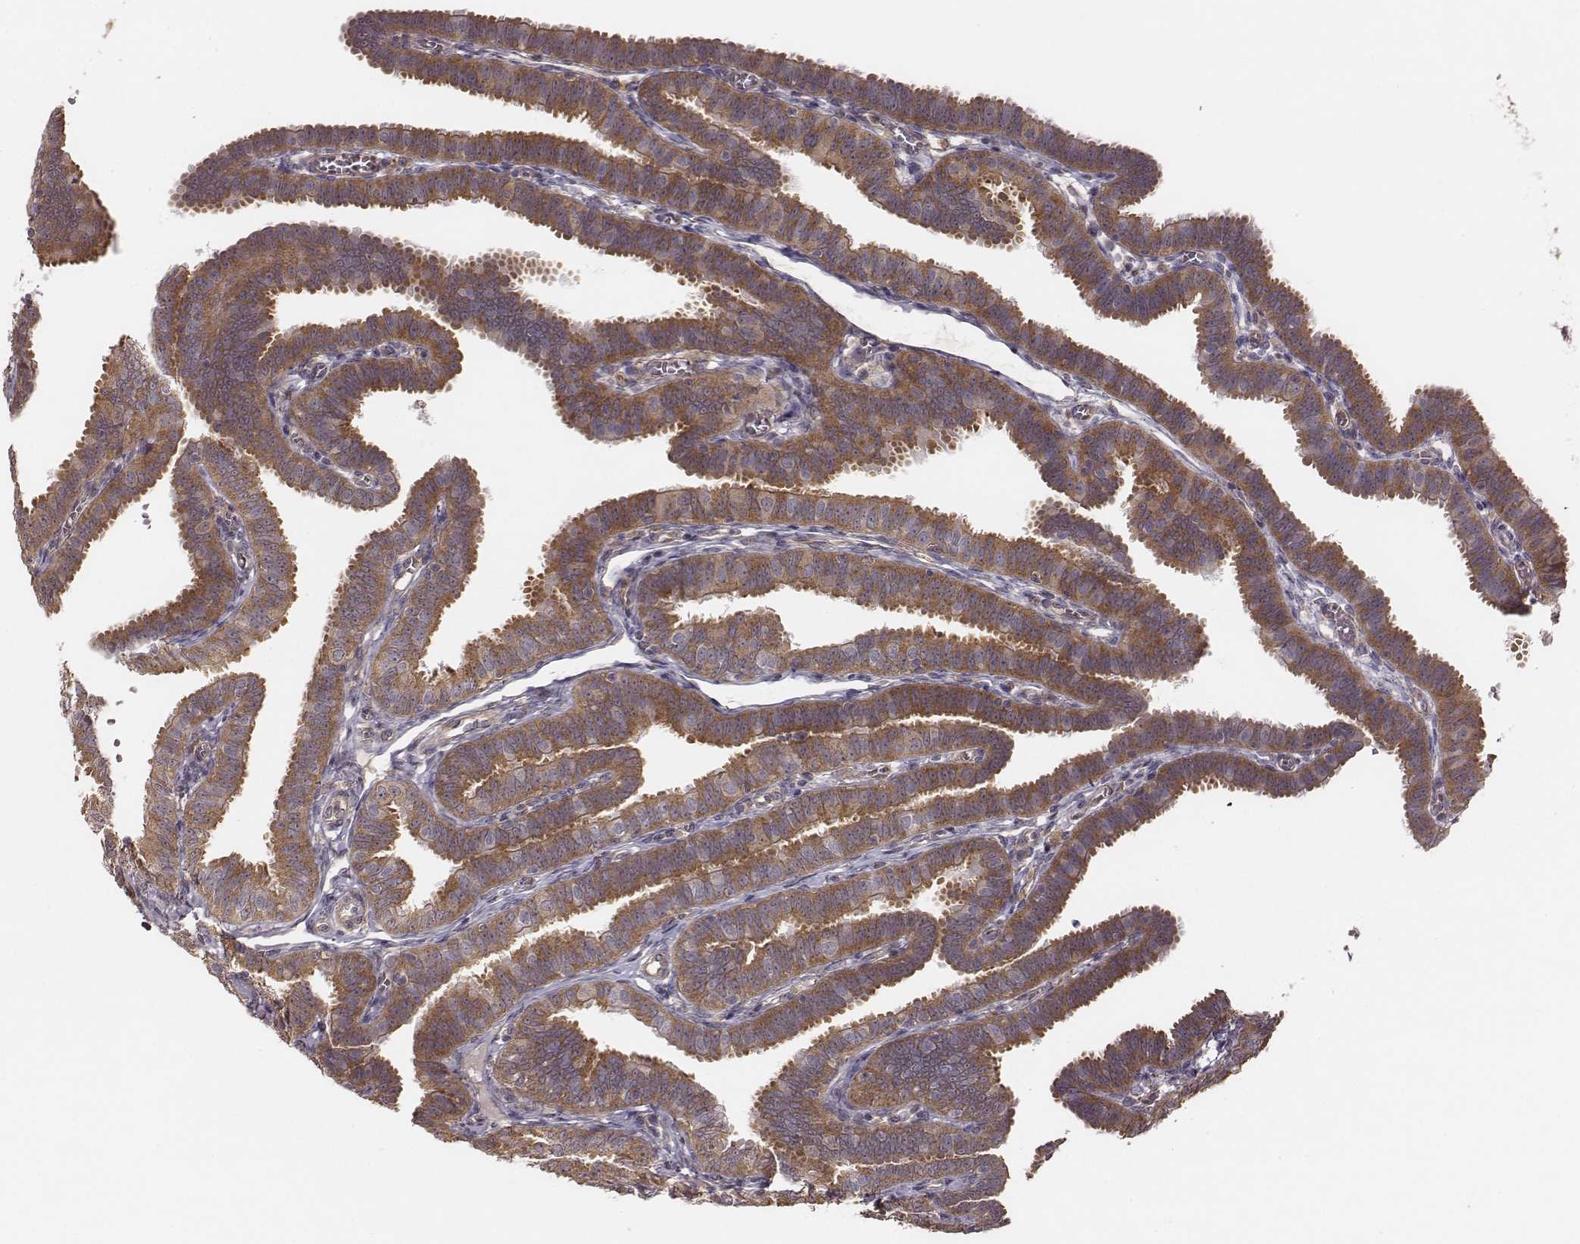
{"staining": {"intensity": "moderate", "quantity": ">75%", "location": "cytoplasmic/membranous"}, "tissue": "fallopian tube", "cell_type": "Glandular cells", "image_type": "normal", "snomed": [{"axis": "morphology", "description": "Normal tissue, NOS"}, {"axis": "topography", "description": "Fallopian tube"}], "caption": "Glandular cells show medium levels of moderate cytoplasmic/membranous positivity in approximately >75% of cells in normal fallopian tube. (IHC, brightfield microscopy, high magnification).", "gene": "VPS26A", "patient": {"sex": "female", "age": 25}}